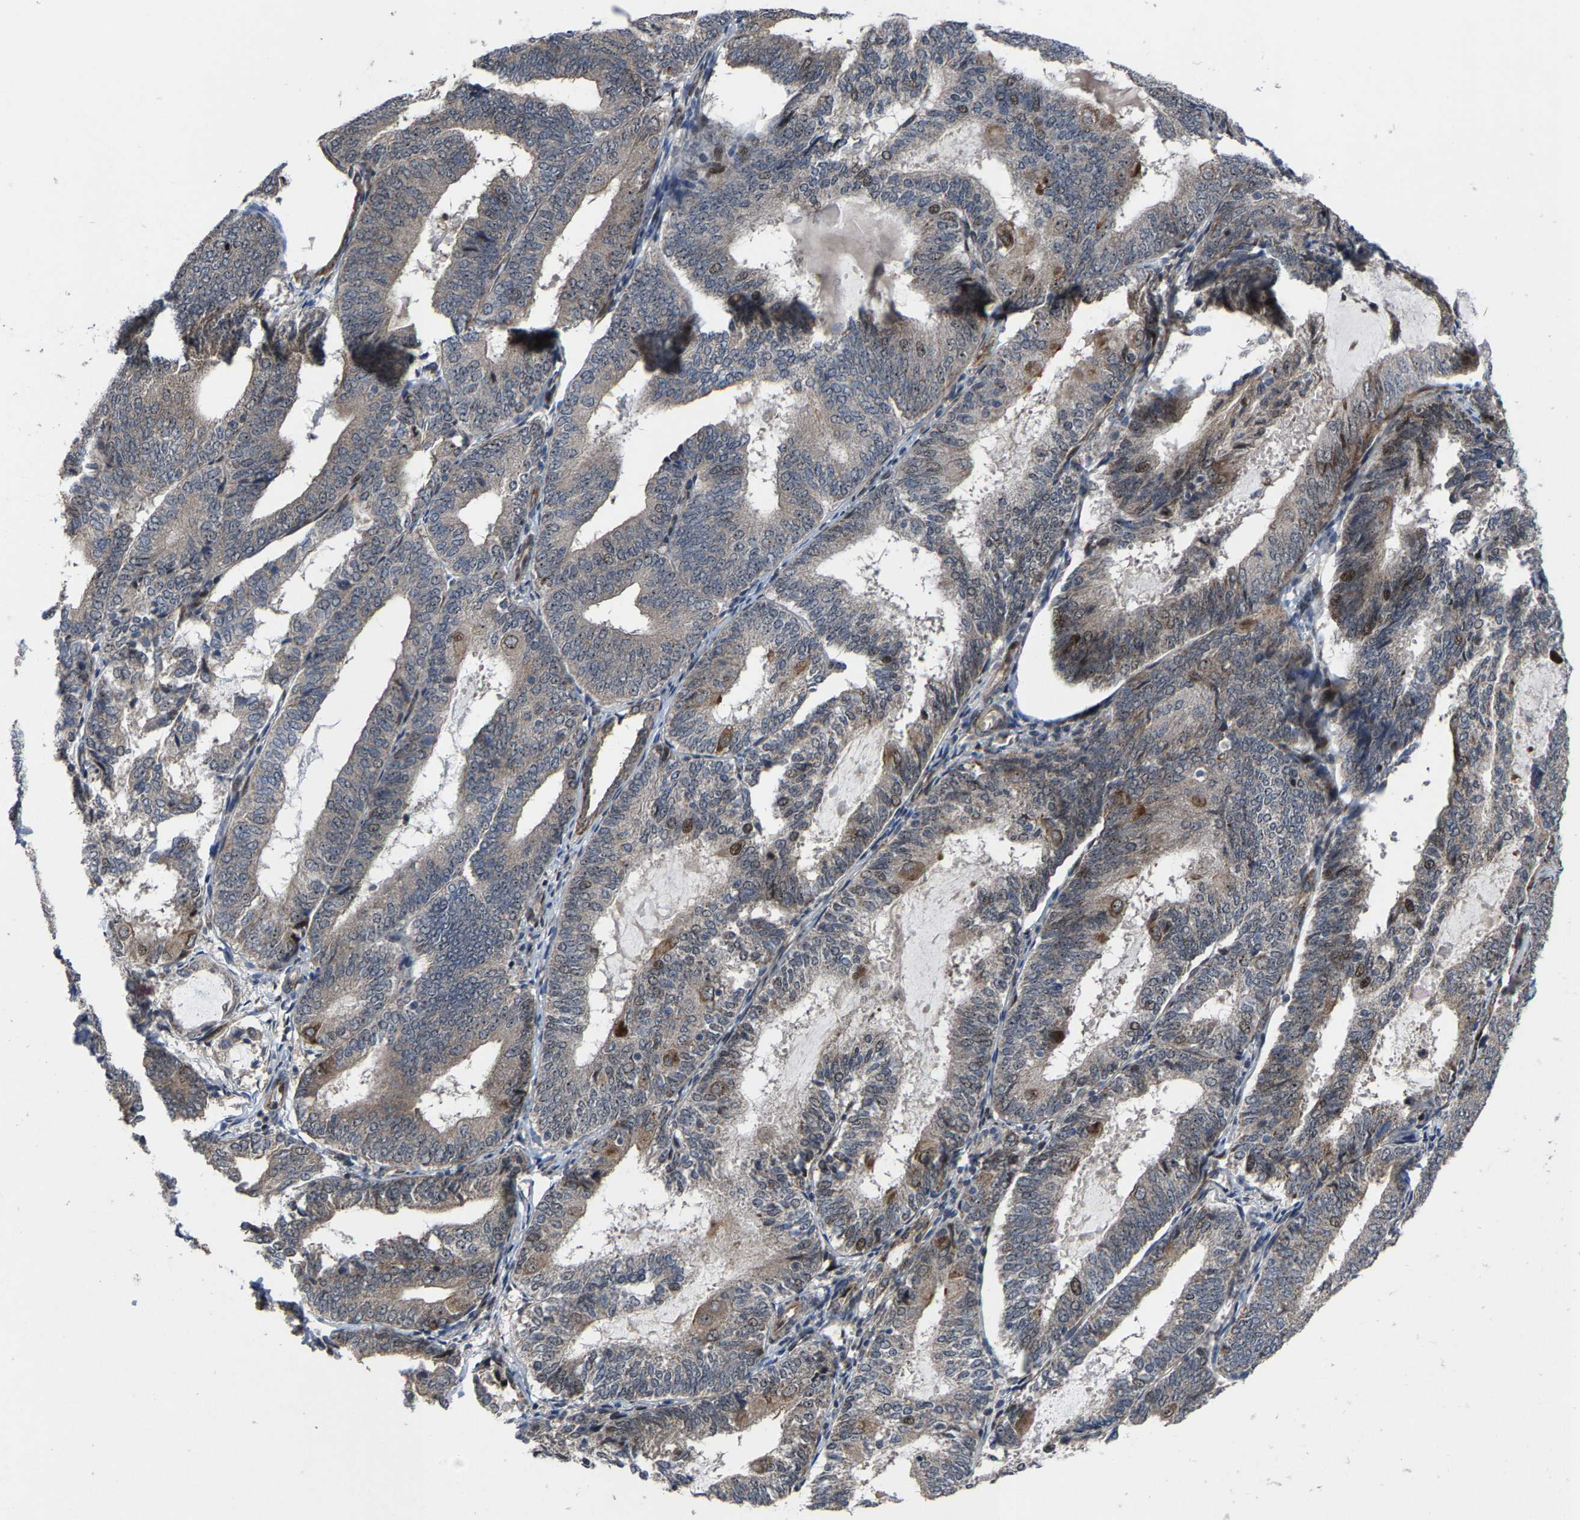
{"staining": {"intensity": "moderate", "quantity": "<25%", "location": "cytoplasmic/membranous,nuclear"}, "tissue": "endometrial cancer", "cell_type": "Tumor cells", "image_type": "cancer", "snomed": [{"axis": "morphology", "description": "Adenocarcinoma, NOS"}, {"axis": "topography", "description": "Endometrium"}], "caption": "About <25% of tumor cells in human endometrial cancer (adenocarcinoma) exhibit moderate cytoplasmic/membranous and nuclear protein positivity as visualized by brown immunohistochemical staining.", "gene": "HAUS6", "patient": {"sex": "female", "age": 81}}